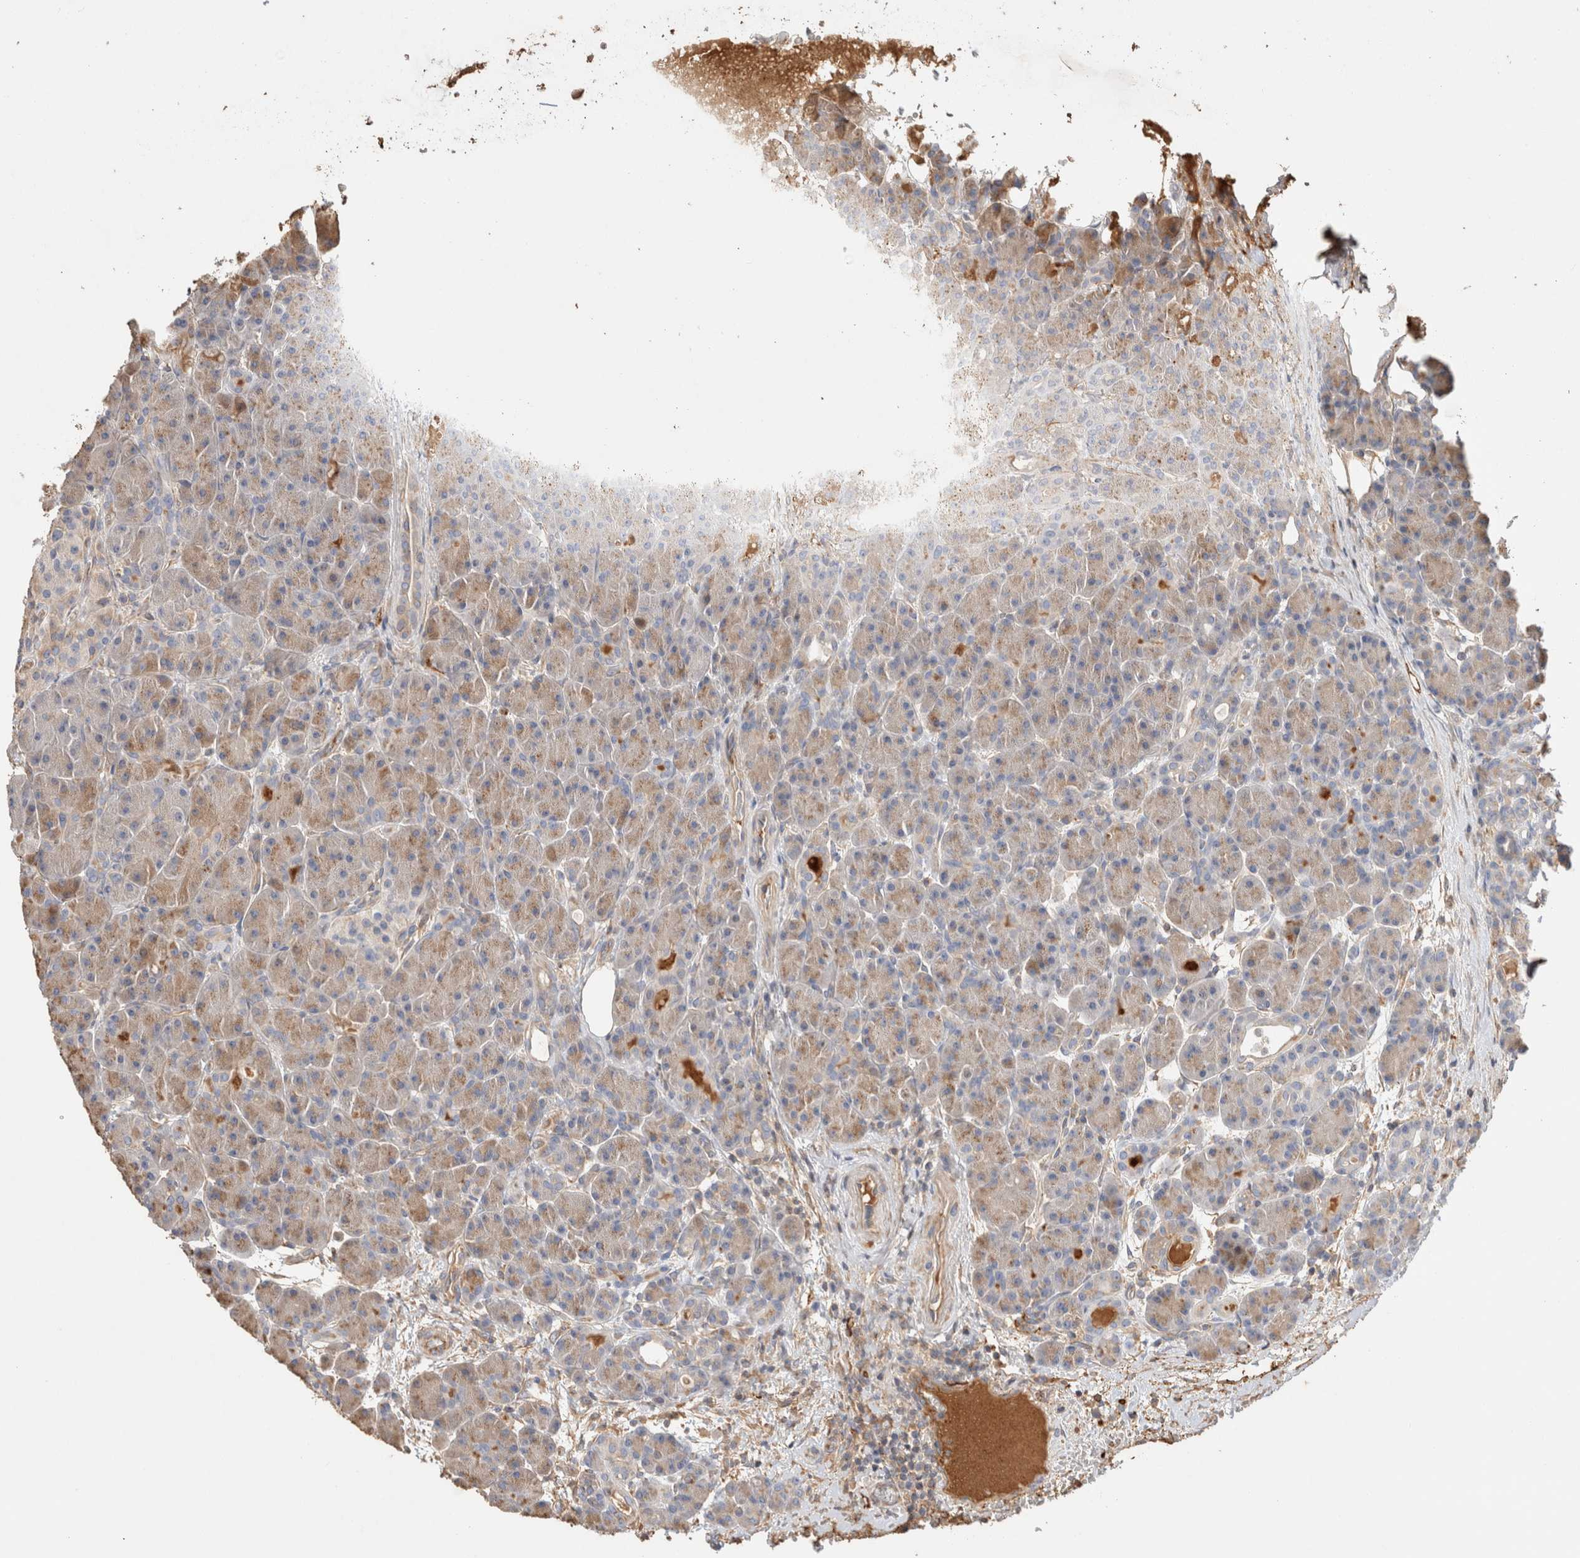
{"staining": {"intensity": "weak", "quantity": ">75%", "location": "cytoplasmic/membranous"}, "tissue": "pancreas", "cell_type": "Exocrine glandular cells", "image_type": "normal", "snomed": [{"axis": "morphology", "description": "Normal tissue, NOS"}, {"axis": "topography", "description": "Pancreas"}], "caption": "A high-resolution histopathology image shows IHC staining of normal pancreas, which demonstrates weak cytoplasmic/membranous staining in about >75% of exocrine glandular cells.", "gene": "PROS1", "patient": {"sex": "male", "age": 63}}